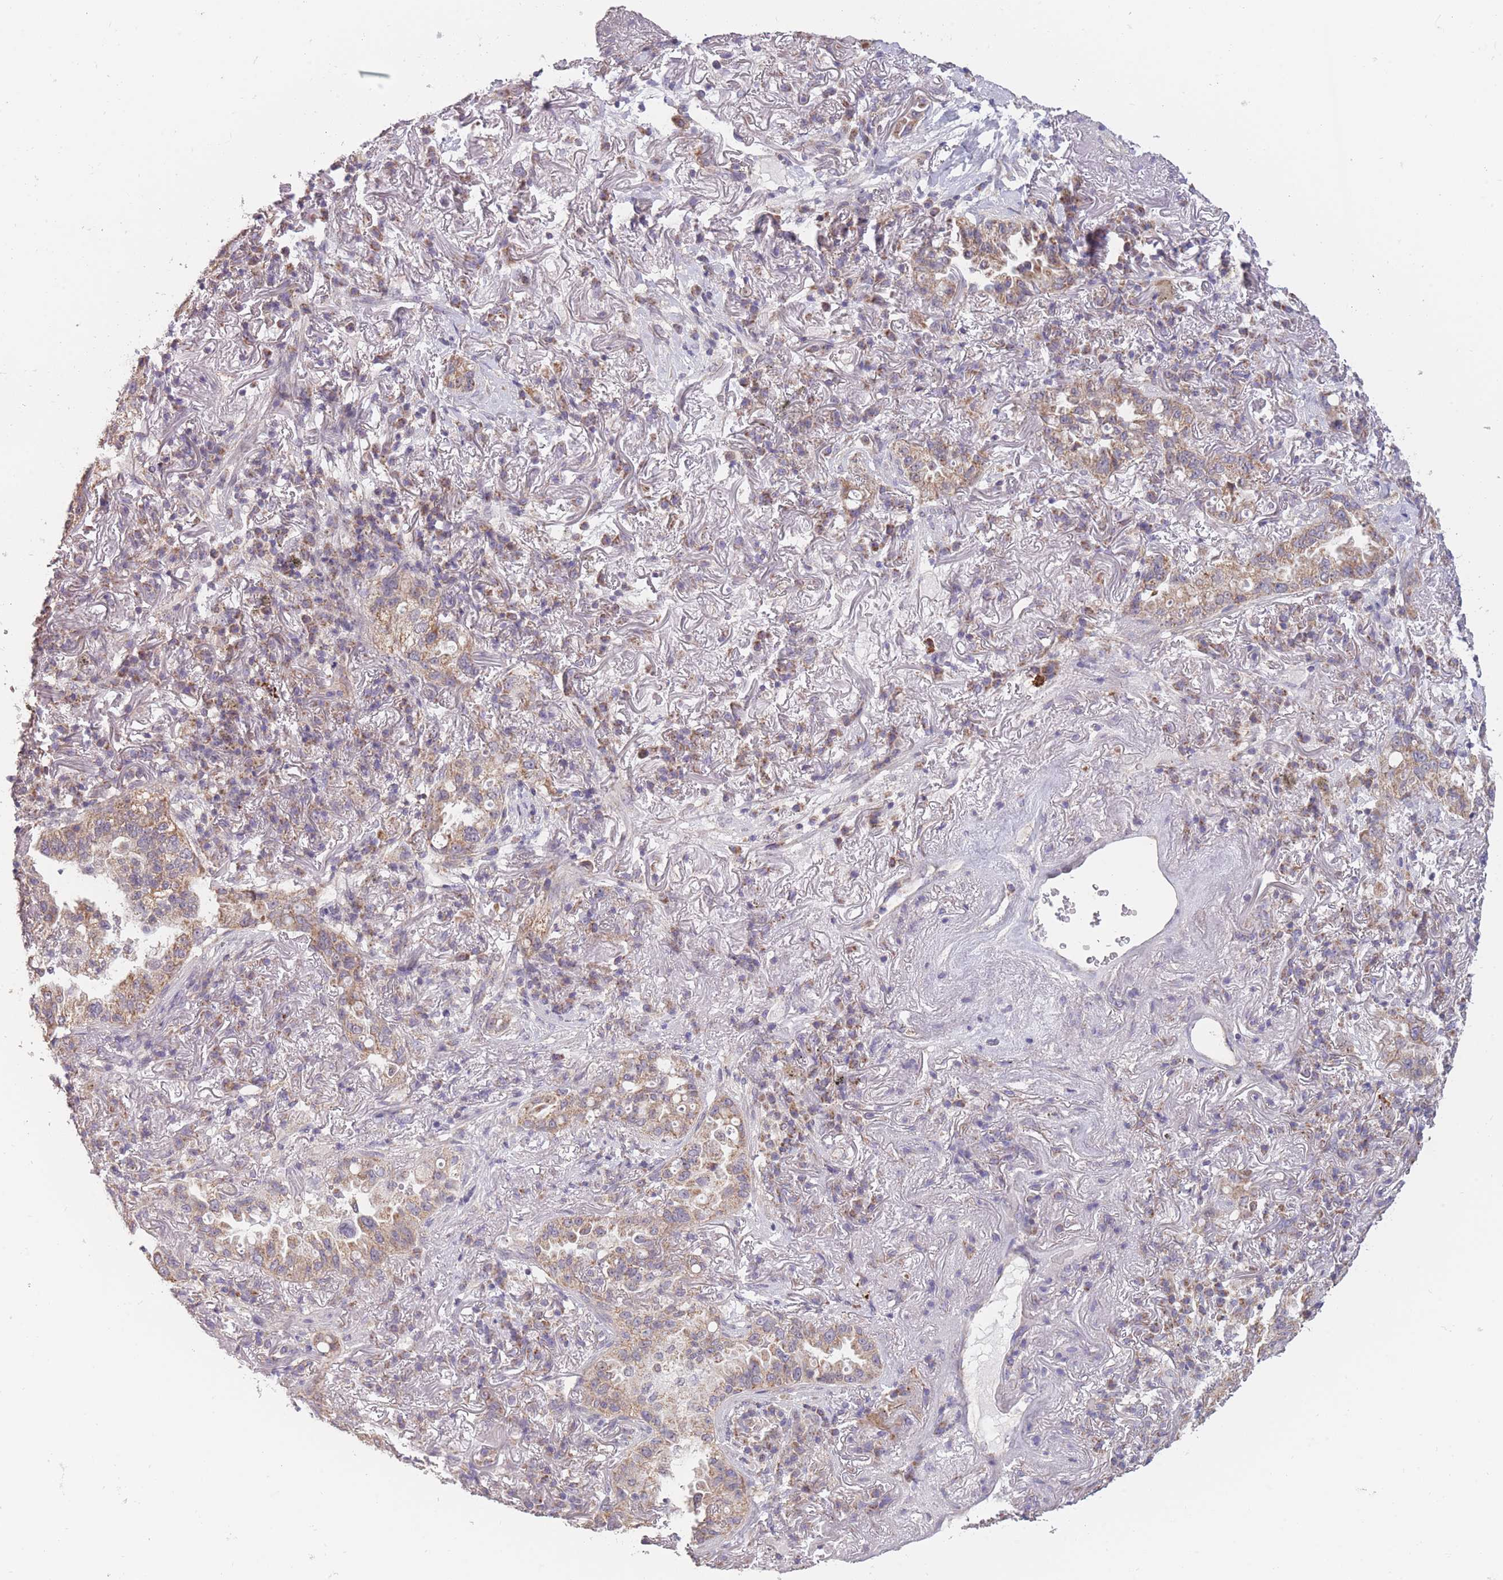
{"staining": {"intensity": "moderate", "quantity": ">75%", "location": "cytoplasmic/membranous"}, "tissue": "lung cancer", "cell_type": "Tumor cells", "image_type": "cancer", "snomed": [{"axis": "morphology", "description": "Adenocarcinoma, NOS"}, {"axis": "topography", "description": "Lung"}], "caption": "Lung adenocarcinoma was stained to show a protein in brown. There is medium levels of moderate cytoplasmic/membranous positivity in about >75% of tumor cells. (Stains: DAB in brown, nuclei in blue, Microscopy: brightfield microscopy at high magnification).", "gene": "MRPS18C", "patient": {"sex": "female", "age": 69}}